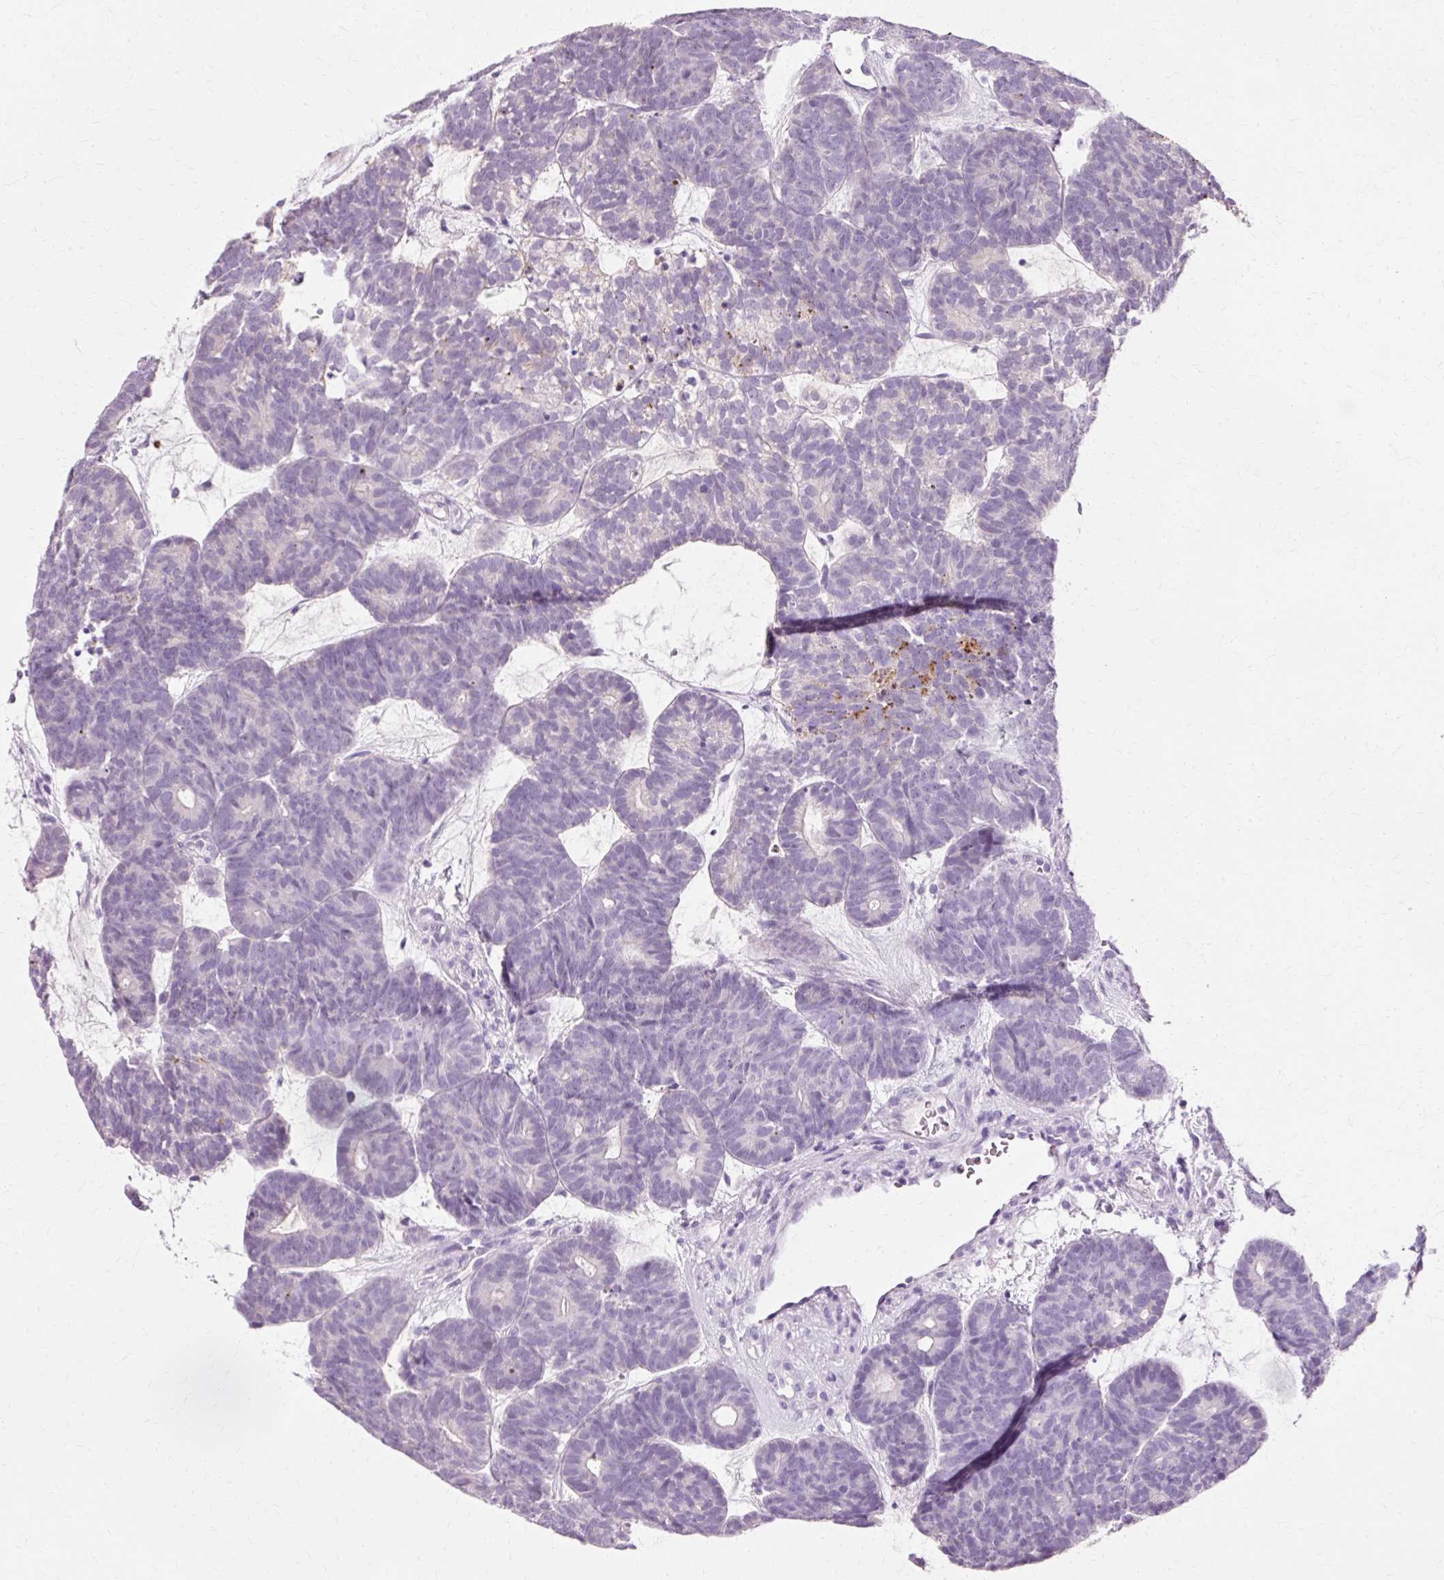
{"staining": {"intensity": "negative", "quantity": "none", "location": "none"}, "tissue": "head and neck cancer", "cell_type": "Tumor cells", "image_type": "cancer", "snomed": [{"axis": "morphology", "description": "Adenocarcinoma, NOS"}, {"axis": "topography", "description": "Head-Neck"}], "caption": "This is an immunohistochemistry (IHC) photomicrograph of head and neck adenocarcinoma. There is no expression in tumor cells.", "gene": "VN1R2", "patient": {"sex": "female", "age": 81}}